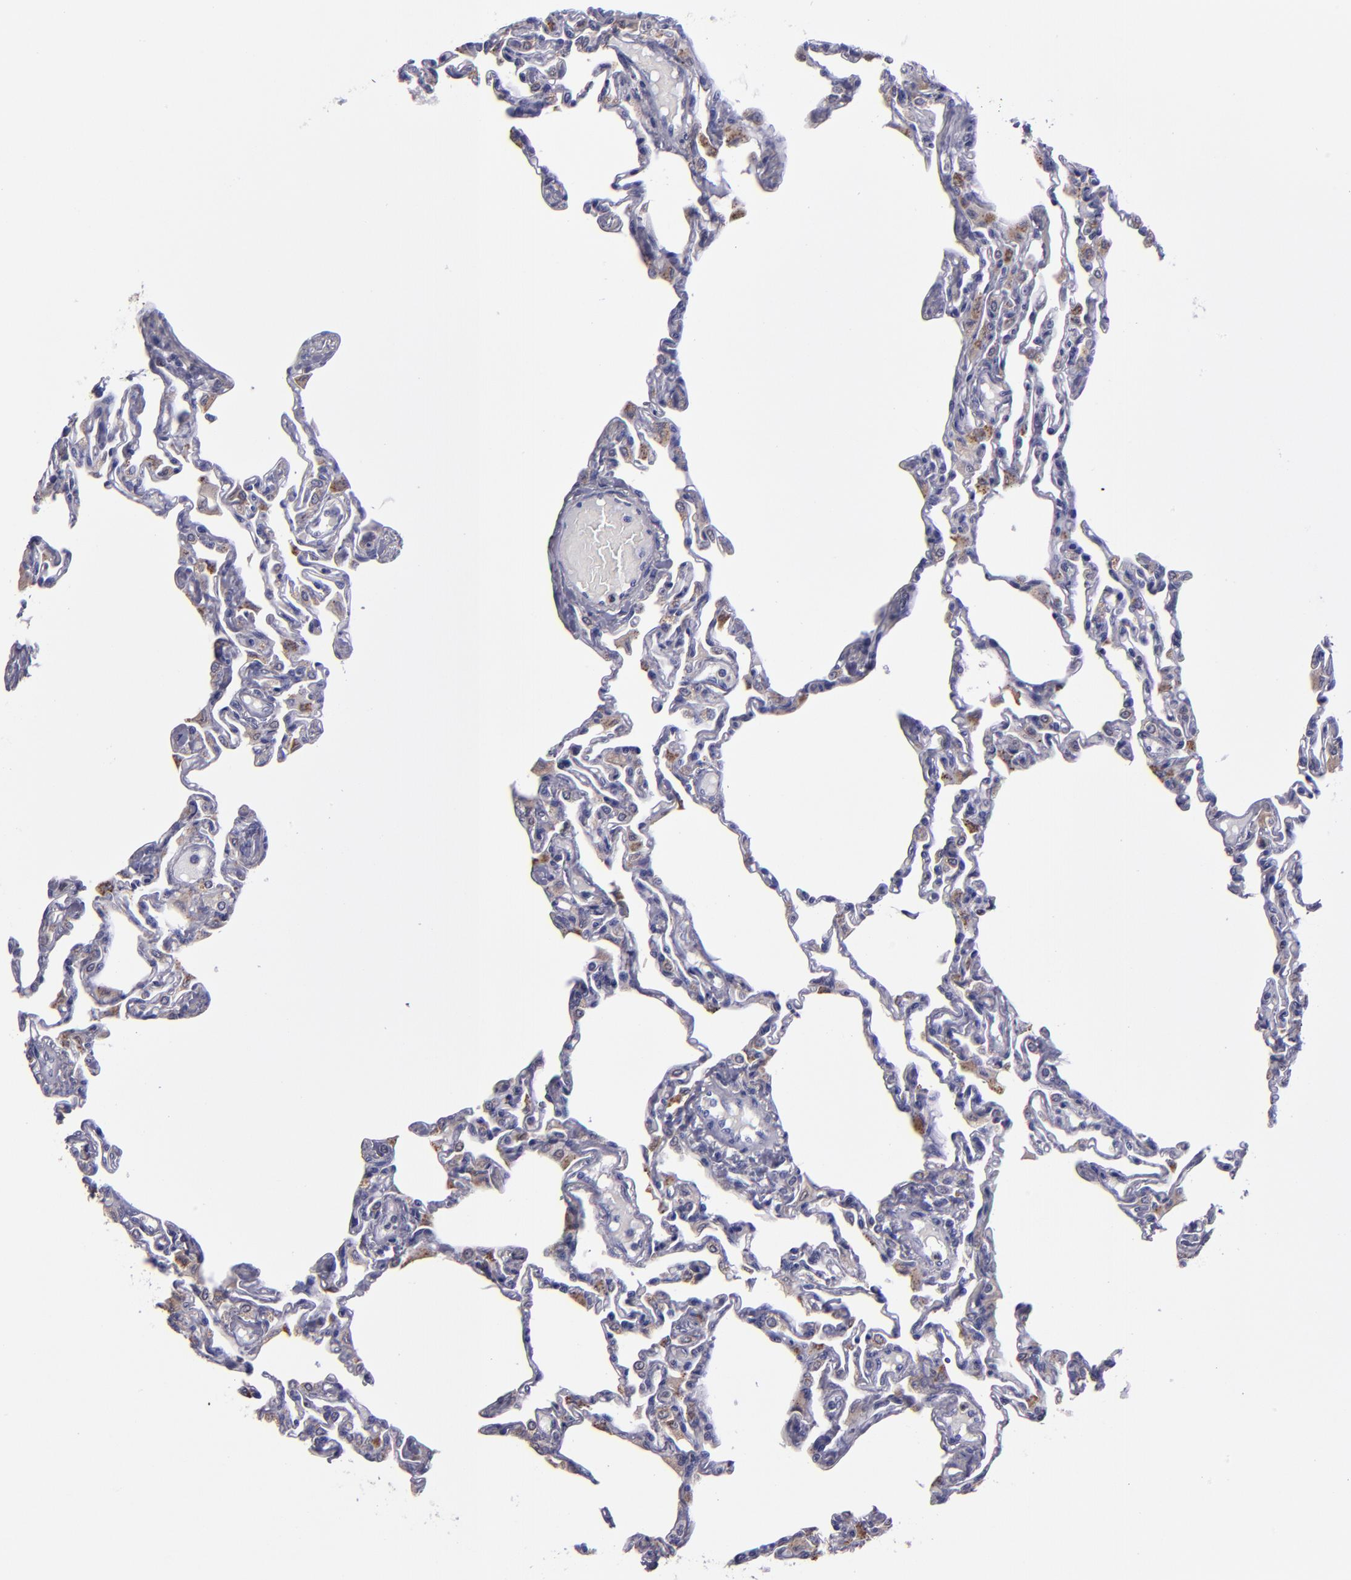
{"staining": {"intensity": "negative", "quantity": "none", "location": "none"}, "tissue": "lung", "cell_type": "Alveolar cells", "image_type": "normal", "snomed": [{"axis": "morphology", "description": "Normal tissue, NOS"}, {"axis": "topography", "description": "Lung"}], "caption": "Human lung stained for a protein using immunohistochemistry (IHC) shows no positivity in alveolar cells.", "gene": "CEBPE", "patient": {"sex": "female", "age": 49}}